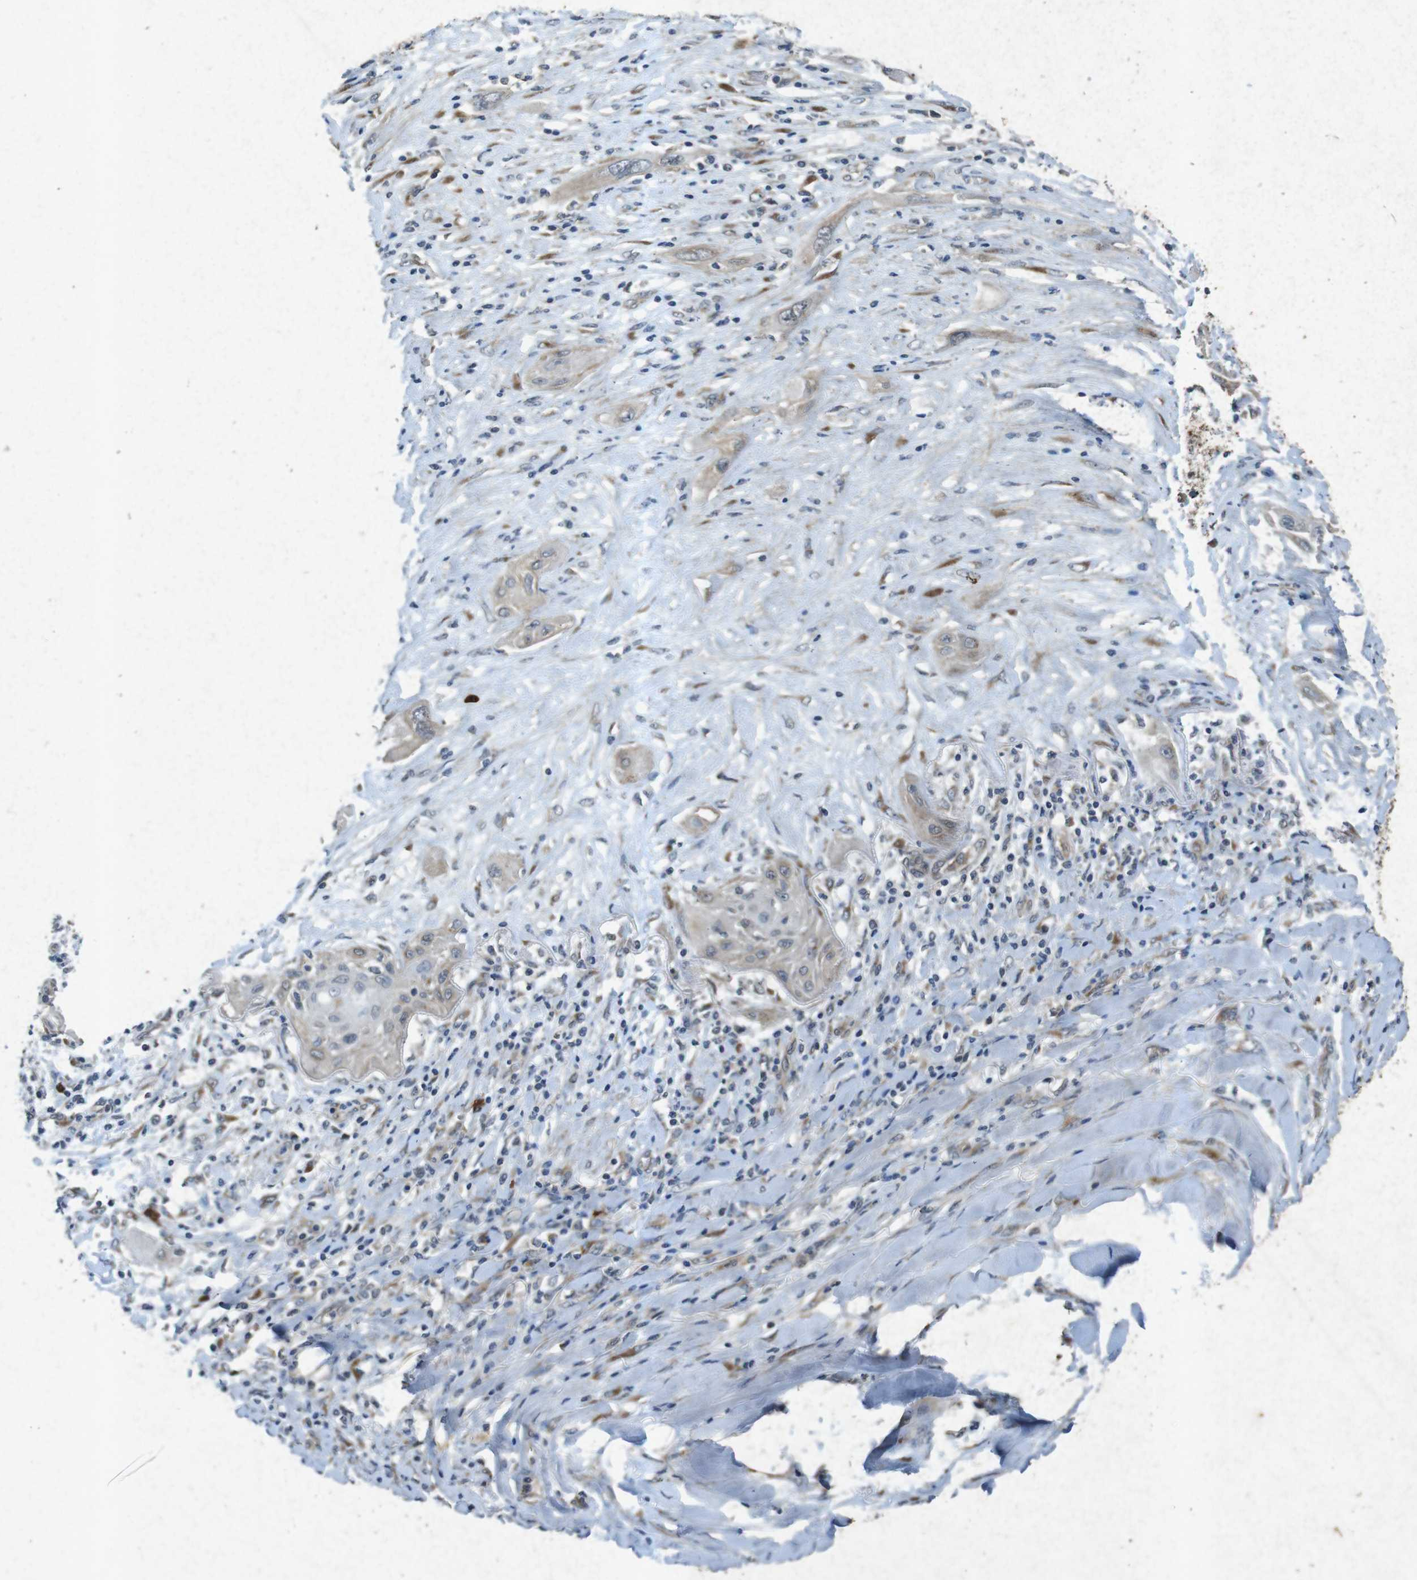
{"staining": {"intensity": "weak", "quantity": ">75%", "location": "cytoplasmic/membranous"}, "tissue": "lung cancer", "cell_type": "Tumor cells", "image_type": "cancer", "snomed": [{"axis": "morphology", "description": "Squamous cell carcinoma, NOS"}, {"axis": "topography", "description": "Lung"}], "caption": "Immunohistochemical staining of lung cancer exhibits weak cytoplasmic/membranous protein staining in about >75% of tumor cells.", "gene": "FLCN", "patient": {"sex": "female", "age": 47}}